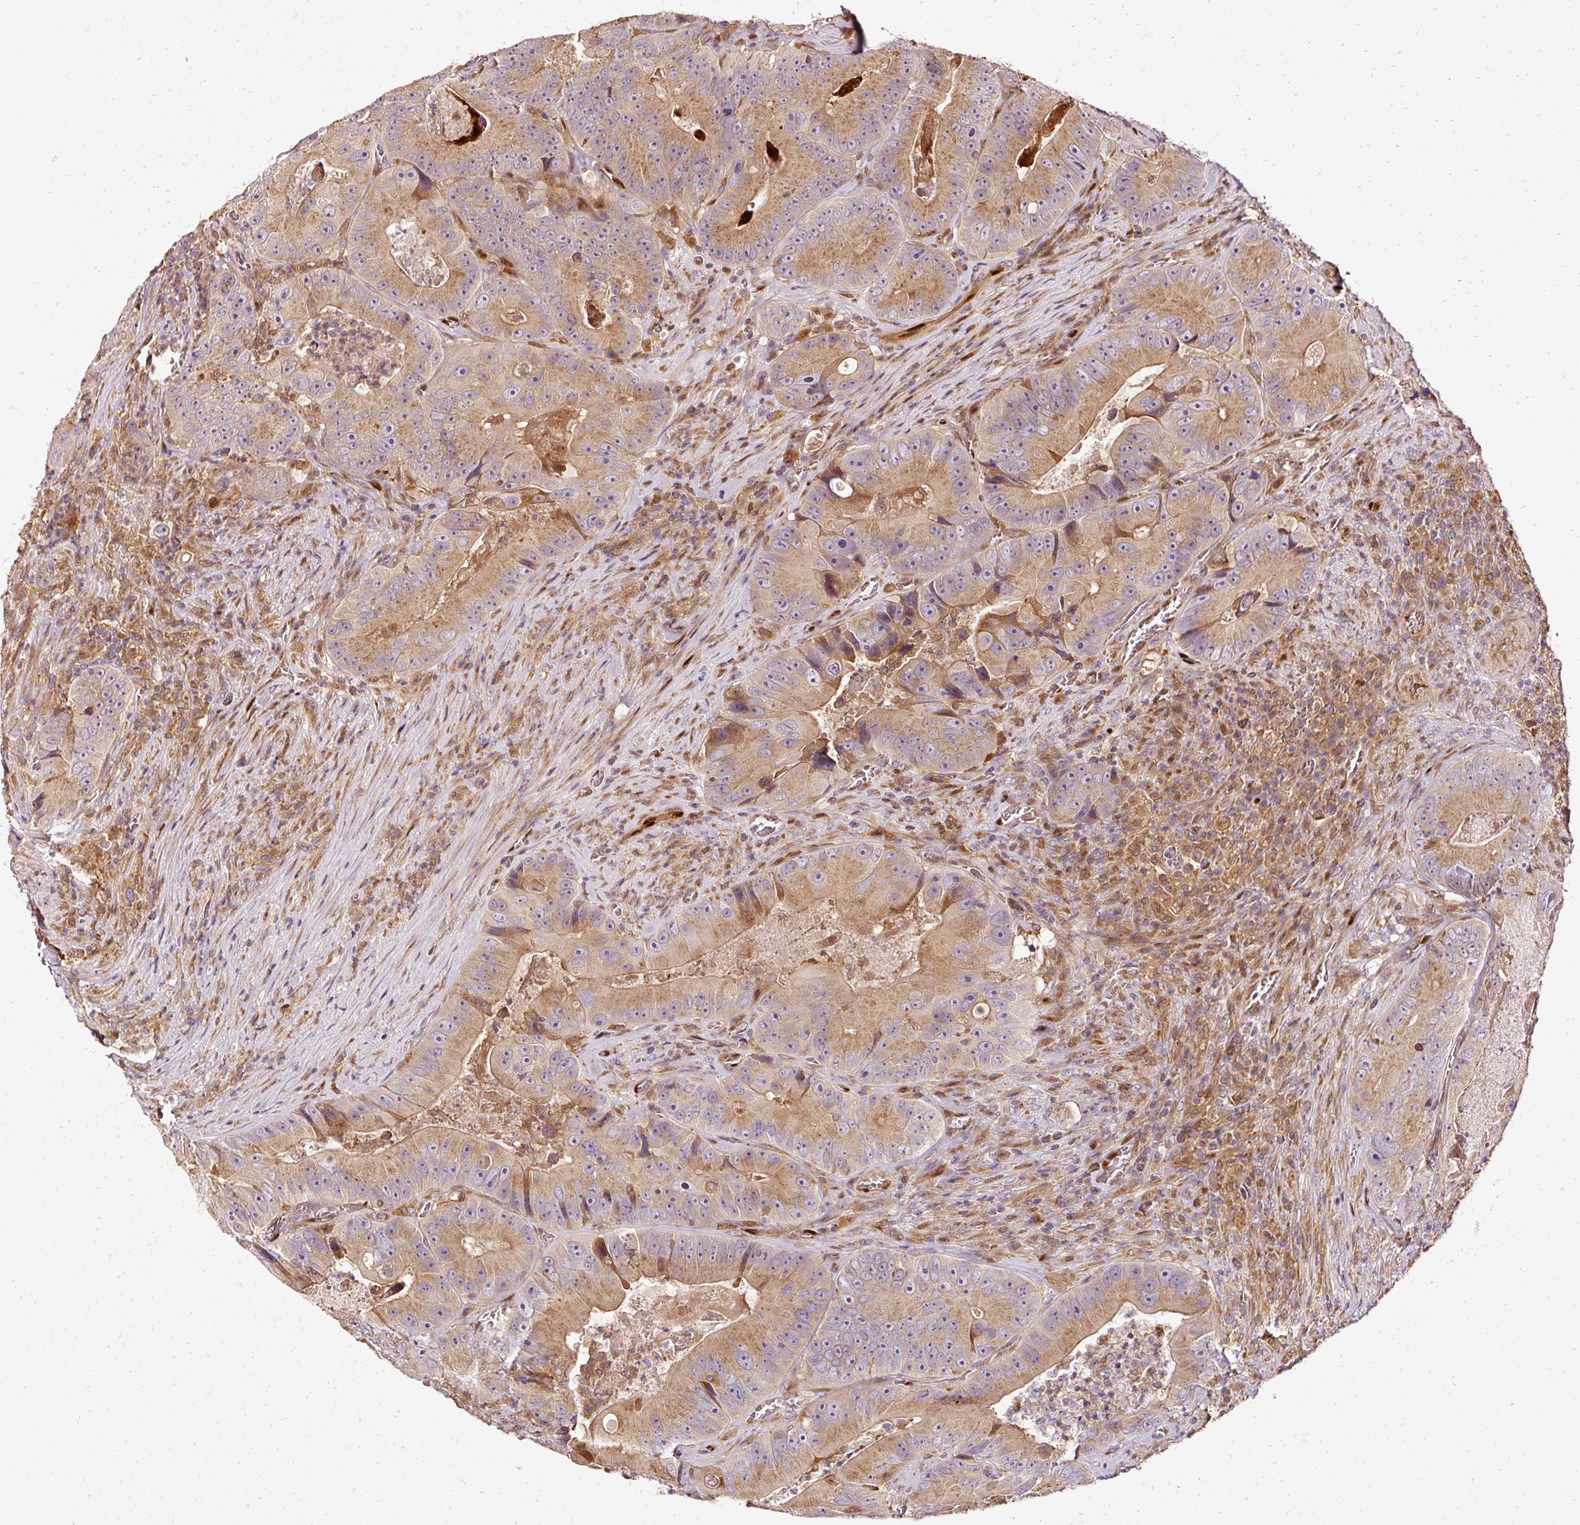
{"staining": {"intensity": "moderate", "quantity": ">75%", "location": "cytoplasmic/membranous"}, "tissue": "colorectal cancer", "cell_type": "Tumor cells", "image_type": "cancer", "snomed": [{"axis": "morphology", "description": "Adenocarcinoma, NOS"}, {"axis": "topography", "description": "Colon"}], "caption": "An image of human colorectal cancer (adenocarcinoma) stained for a protein shows moderate cytoplasmic/membranous brown staining in tumor cells.", "gene": "NAPA", "patient": {"sex": "female", "age": 86}}